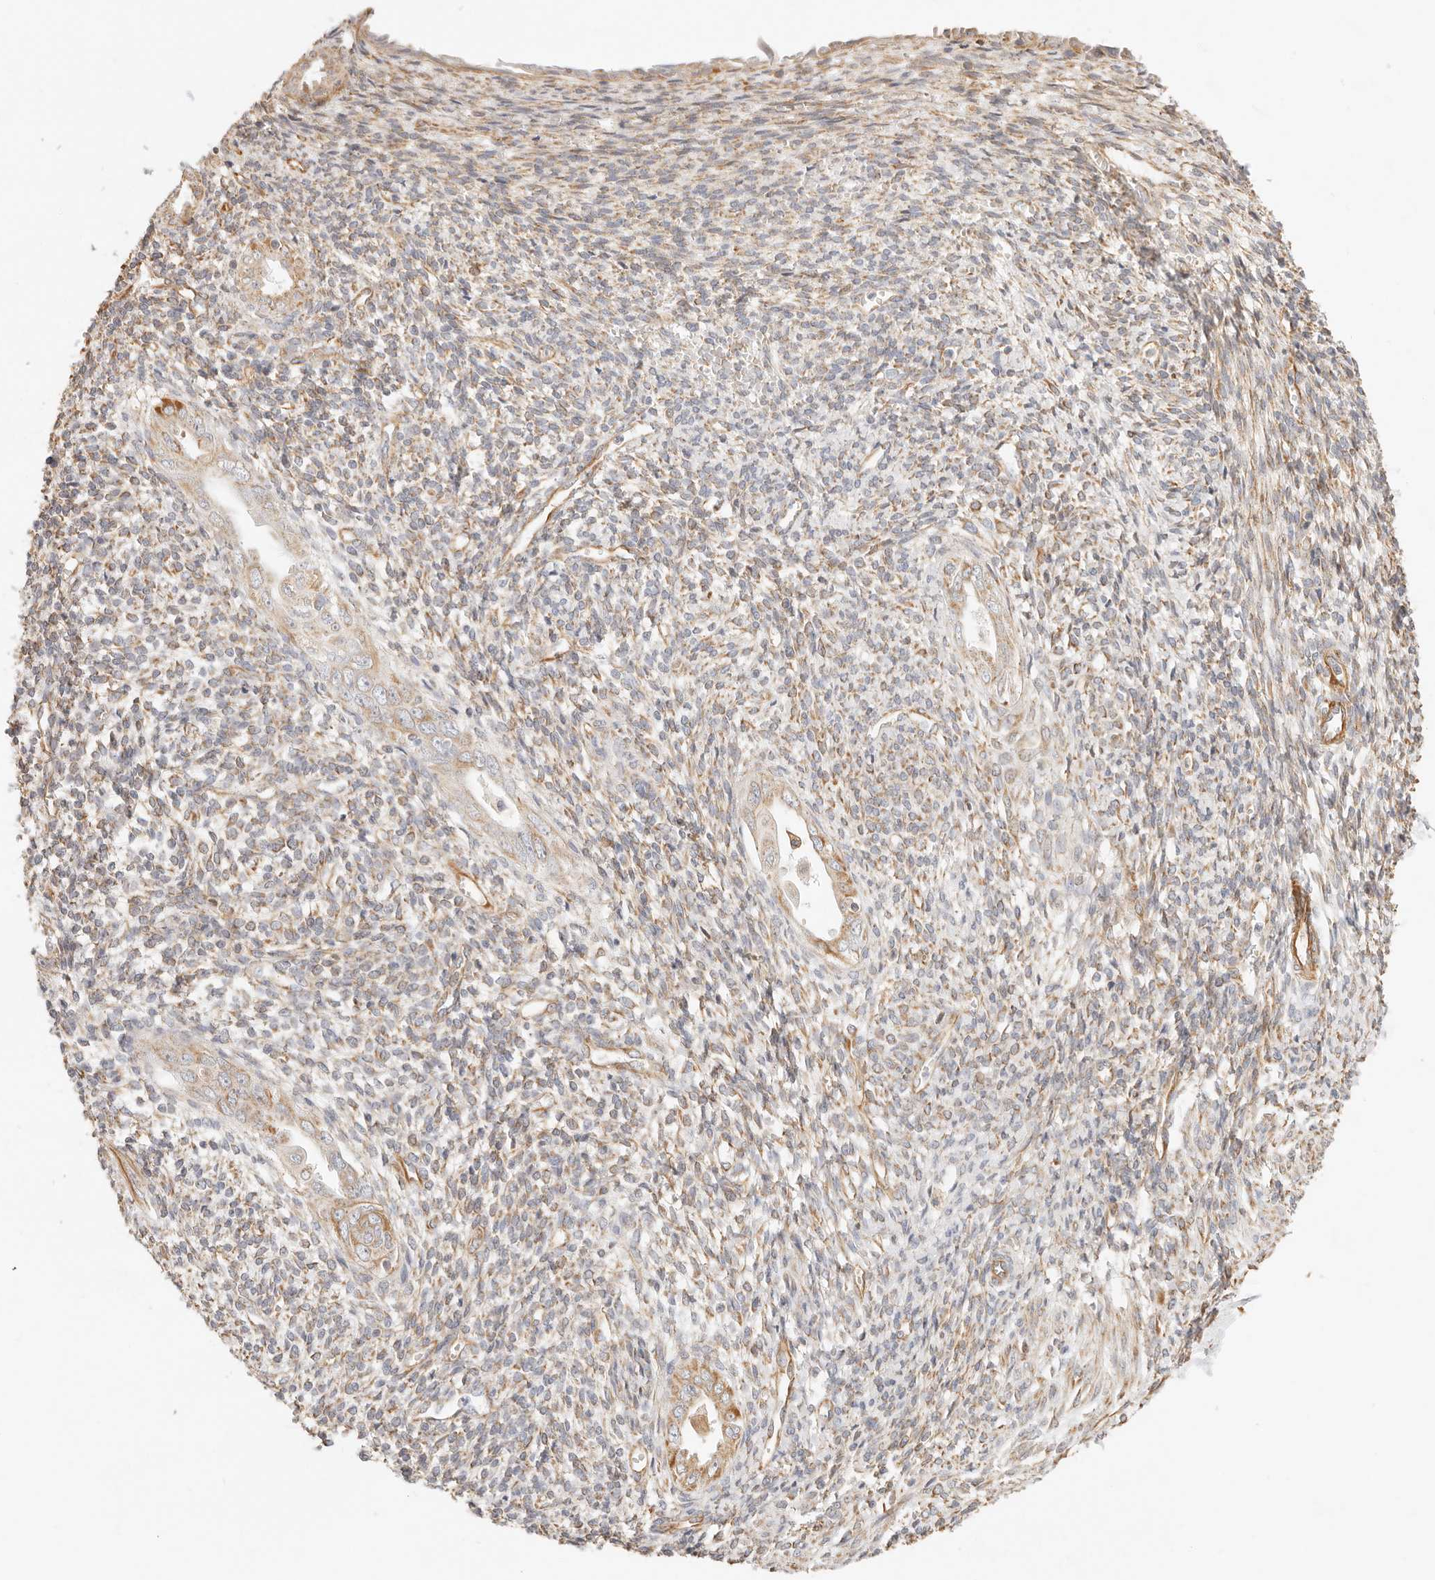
{"staining": {"intensity": "moderate", "quantity": ">75%", "location": "cytoplasmic/membranous"}, "tissue": "endometrium", "cell_type": "Cells in endometrial stroma", "image_type": "normal", "snomed": [{"axis": "morphology", "description": "Normal tissue, NOS"}, {"axis": "topography", "description": "Endometrium"}], "caption": "Moderate cytoplasmic/membranous protein positivity is seen in approximately >75% of cells in endometrial stroma in endometrium.", "gene": "ZC3H11A", "patient": {"sex": "female", "age": 66}}